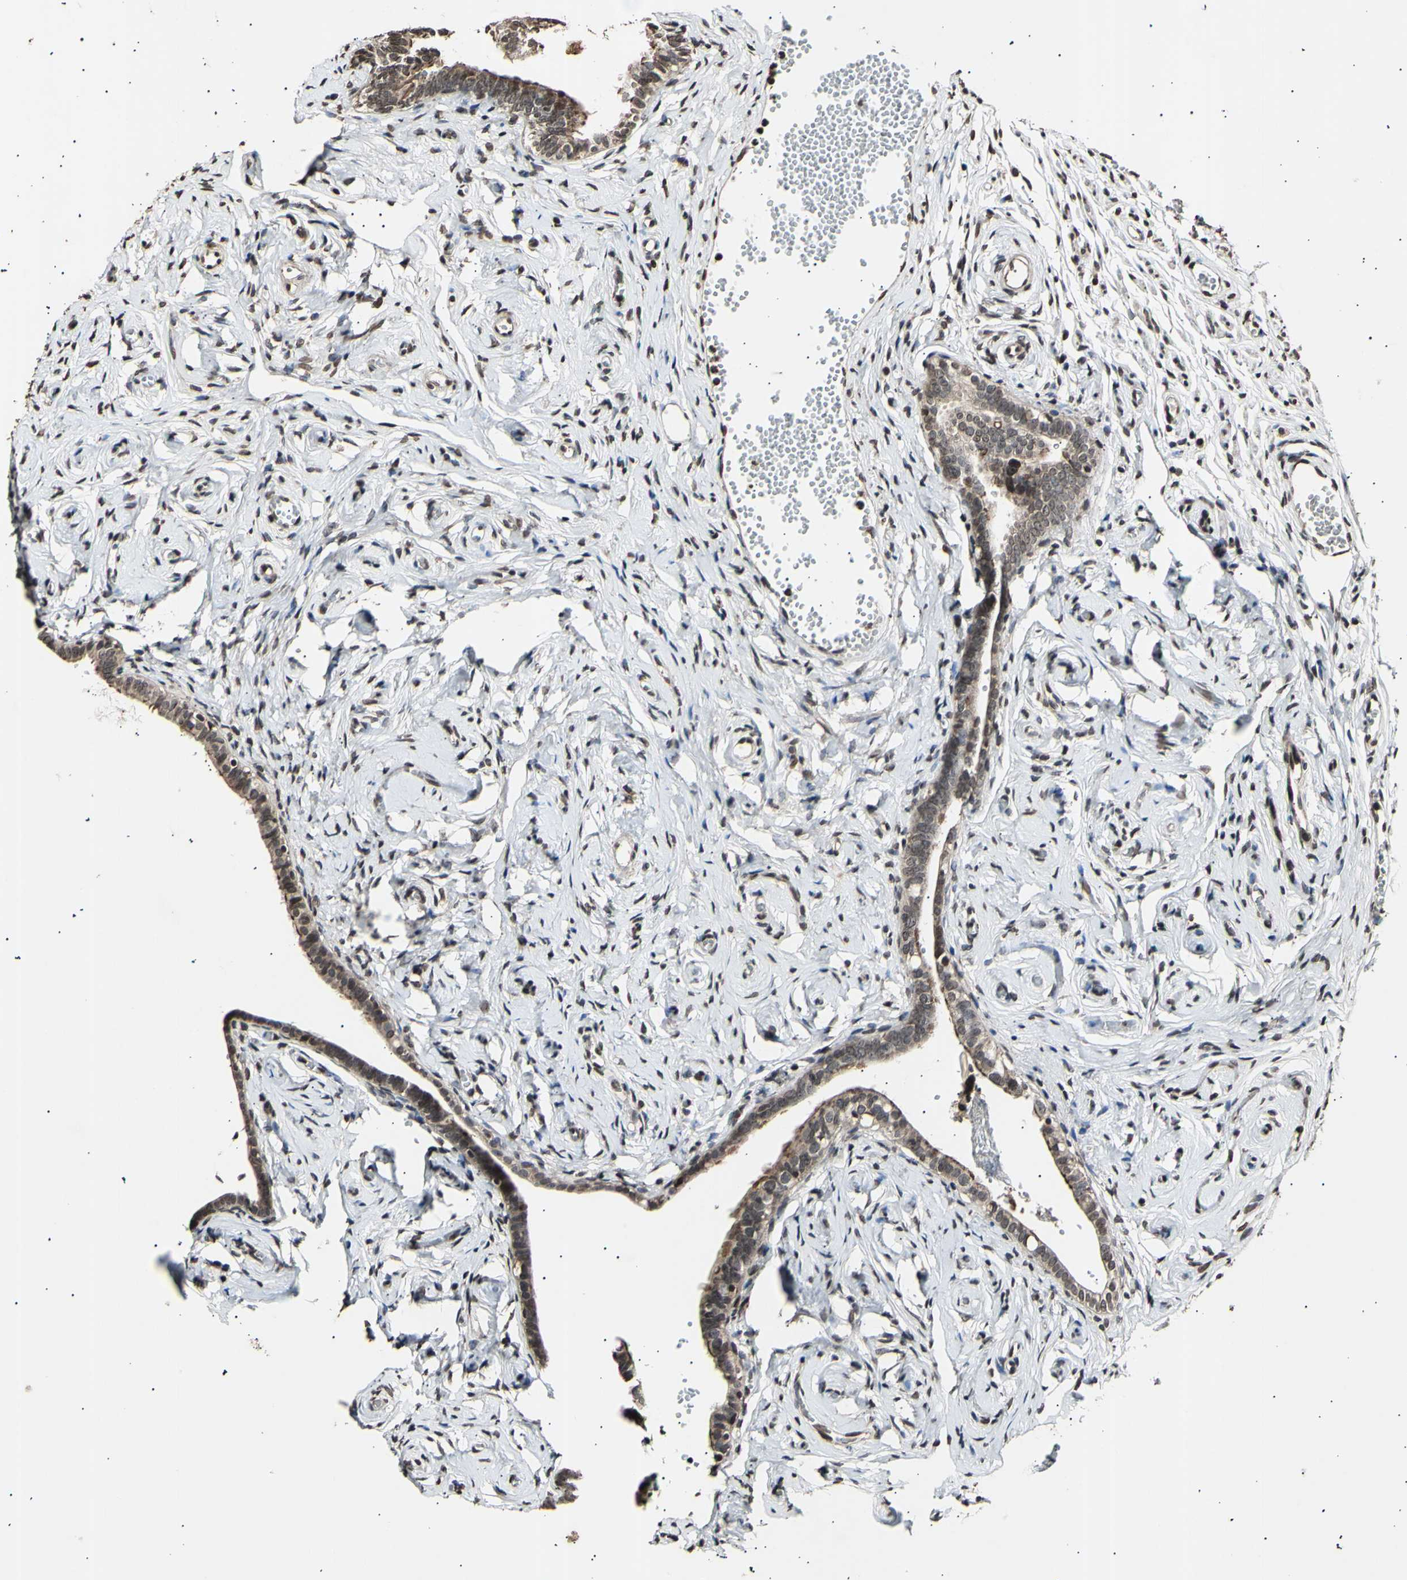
{"staining": {"intensity": "moderate", "quantity": ">75%", "location": "cytoplasmic/membranous,nuclear"}, "tissue": "fallopian tube", "cell_type": "Glandular cells", "image_type": "normal", "snomed": [{"axis": "morphology", "description": "Normal tissue, NOS"}, {"axis": "topography", "description": "Fallopian tube"}], "caption": "Immunohistochemical staining of benign human fallopian tube reveals >75% levels of moderate cytoplasmic/membranous,nuclear protein staining in about >75% of glandular cells.", "gene": "ANAPC7", "patient": {"sex": "female", "age": 71}}